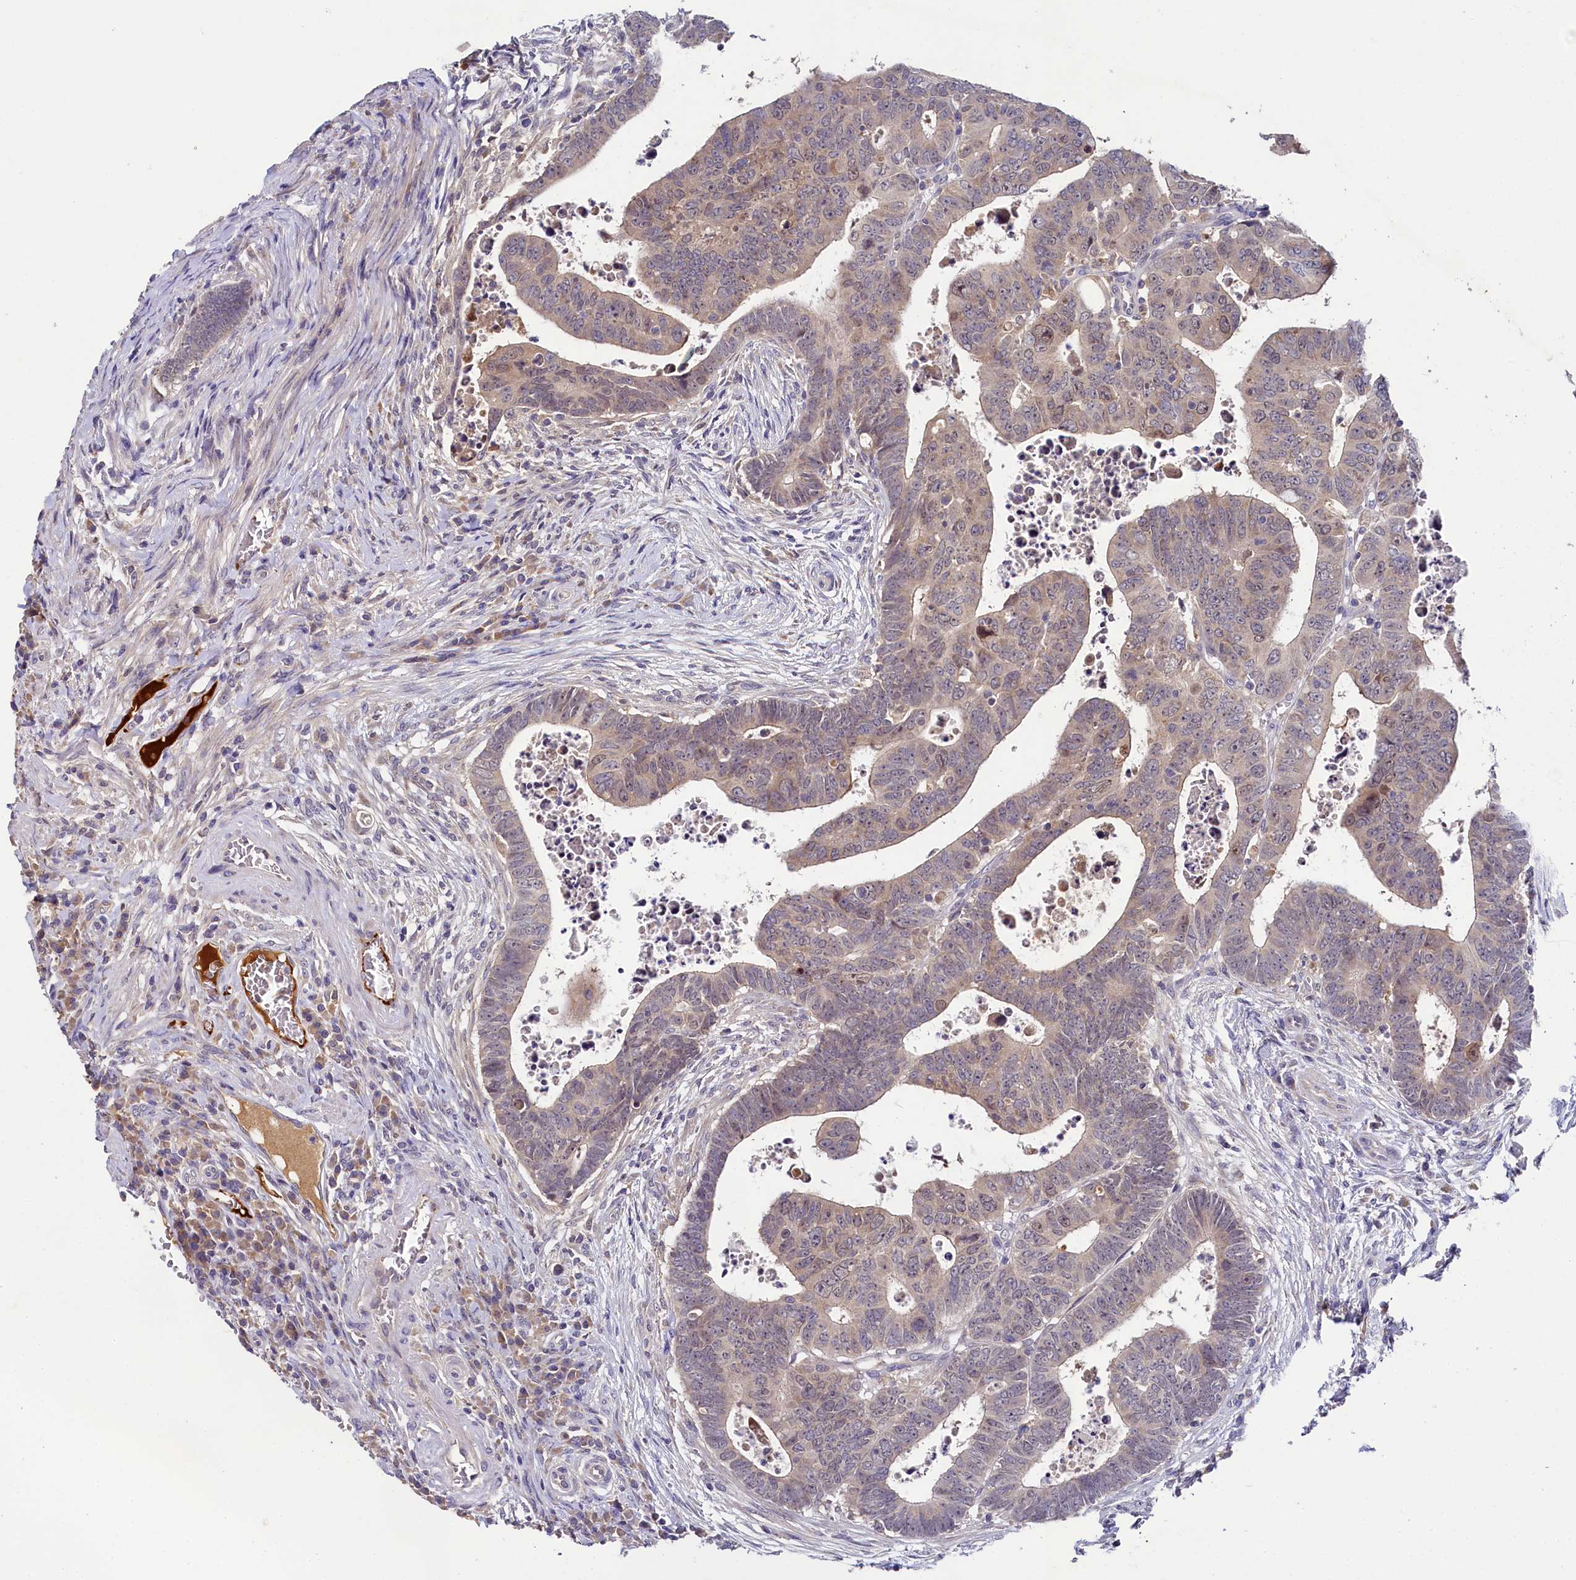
{"staining": {"intensity": "weak", "quantity": "25%-75%", "location": "cytoplasmic/membranous"}, "tissue": "colorectal cancer", "cell_type": "Tumor cells", "image_type": "cancer", "snomed": [{"axis": "morphology", "description": "Normal tissue, NOS"}, {"axis": "morphology", "description": "Adenocarcinoma, NOS"}, {"axis": "topography", "description": "Rectum"}], "caption": "About 25%-75% of tumor cells in human adenocarcinoma (colorectal) reveal weak cytoplasmic/membranous protein staining as visualized by brown immunohistochemical staining.", "gene": "SPINK9", "patient": {"sex": "female", "age": 65}}